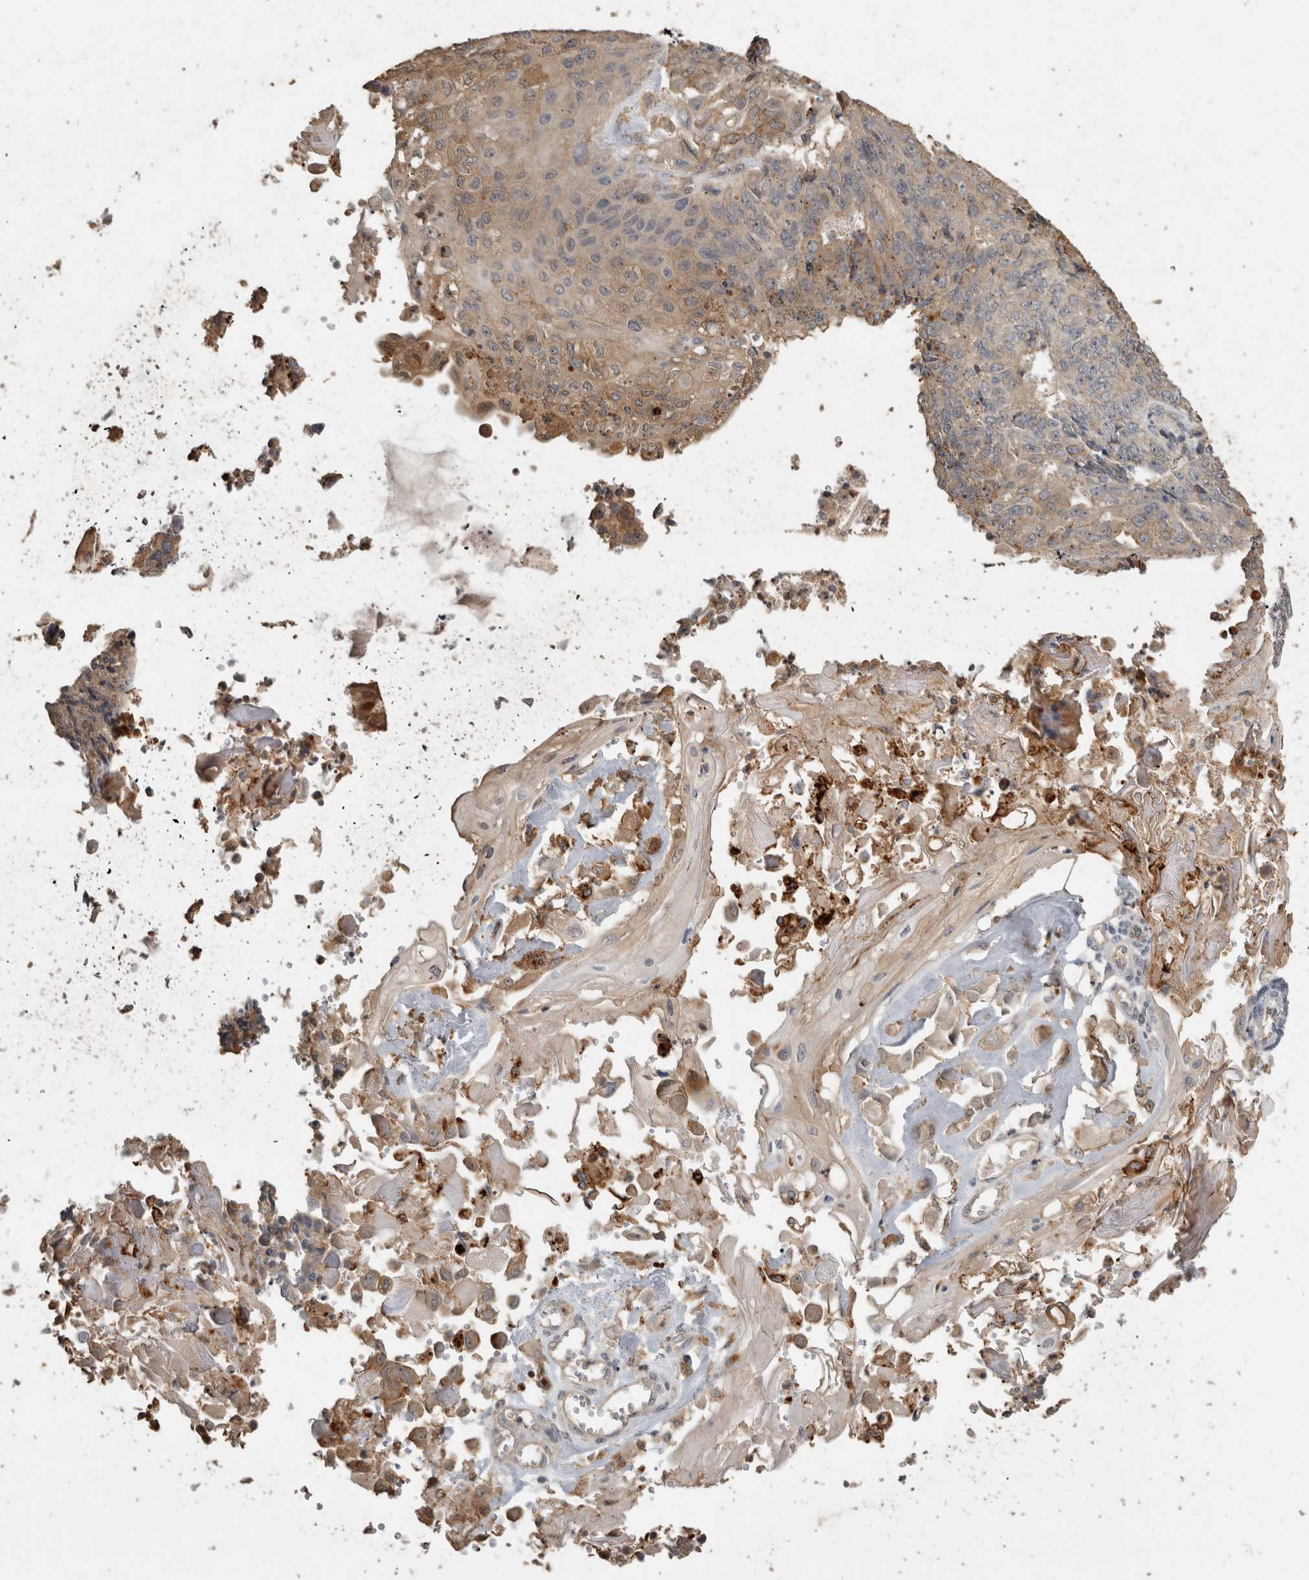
{"staining": {"intensity": "weak", "quantity": "25%-75%", "location": "cytoplasmic/membranous"}, "tissue": "endometrial cancer", "cell_type": "Tumor cells", "image_type": "cancer", "snomed": [{"axis": "morphology", "description": "Adenocarcinoma, NOS"}, {"axis": "topography", "description": "Endometrium"}], "caption": "A micrograph of human adenocarcinoma (endometrial) stained for a protein exhibits weak cytoplasmic/membranous brown staining in tumor cells.", "gene": "RHPN1", "patient": {"sex": "female", "age": 32}}